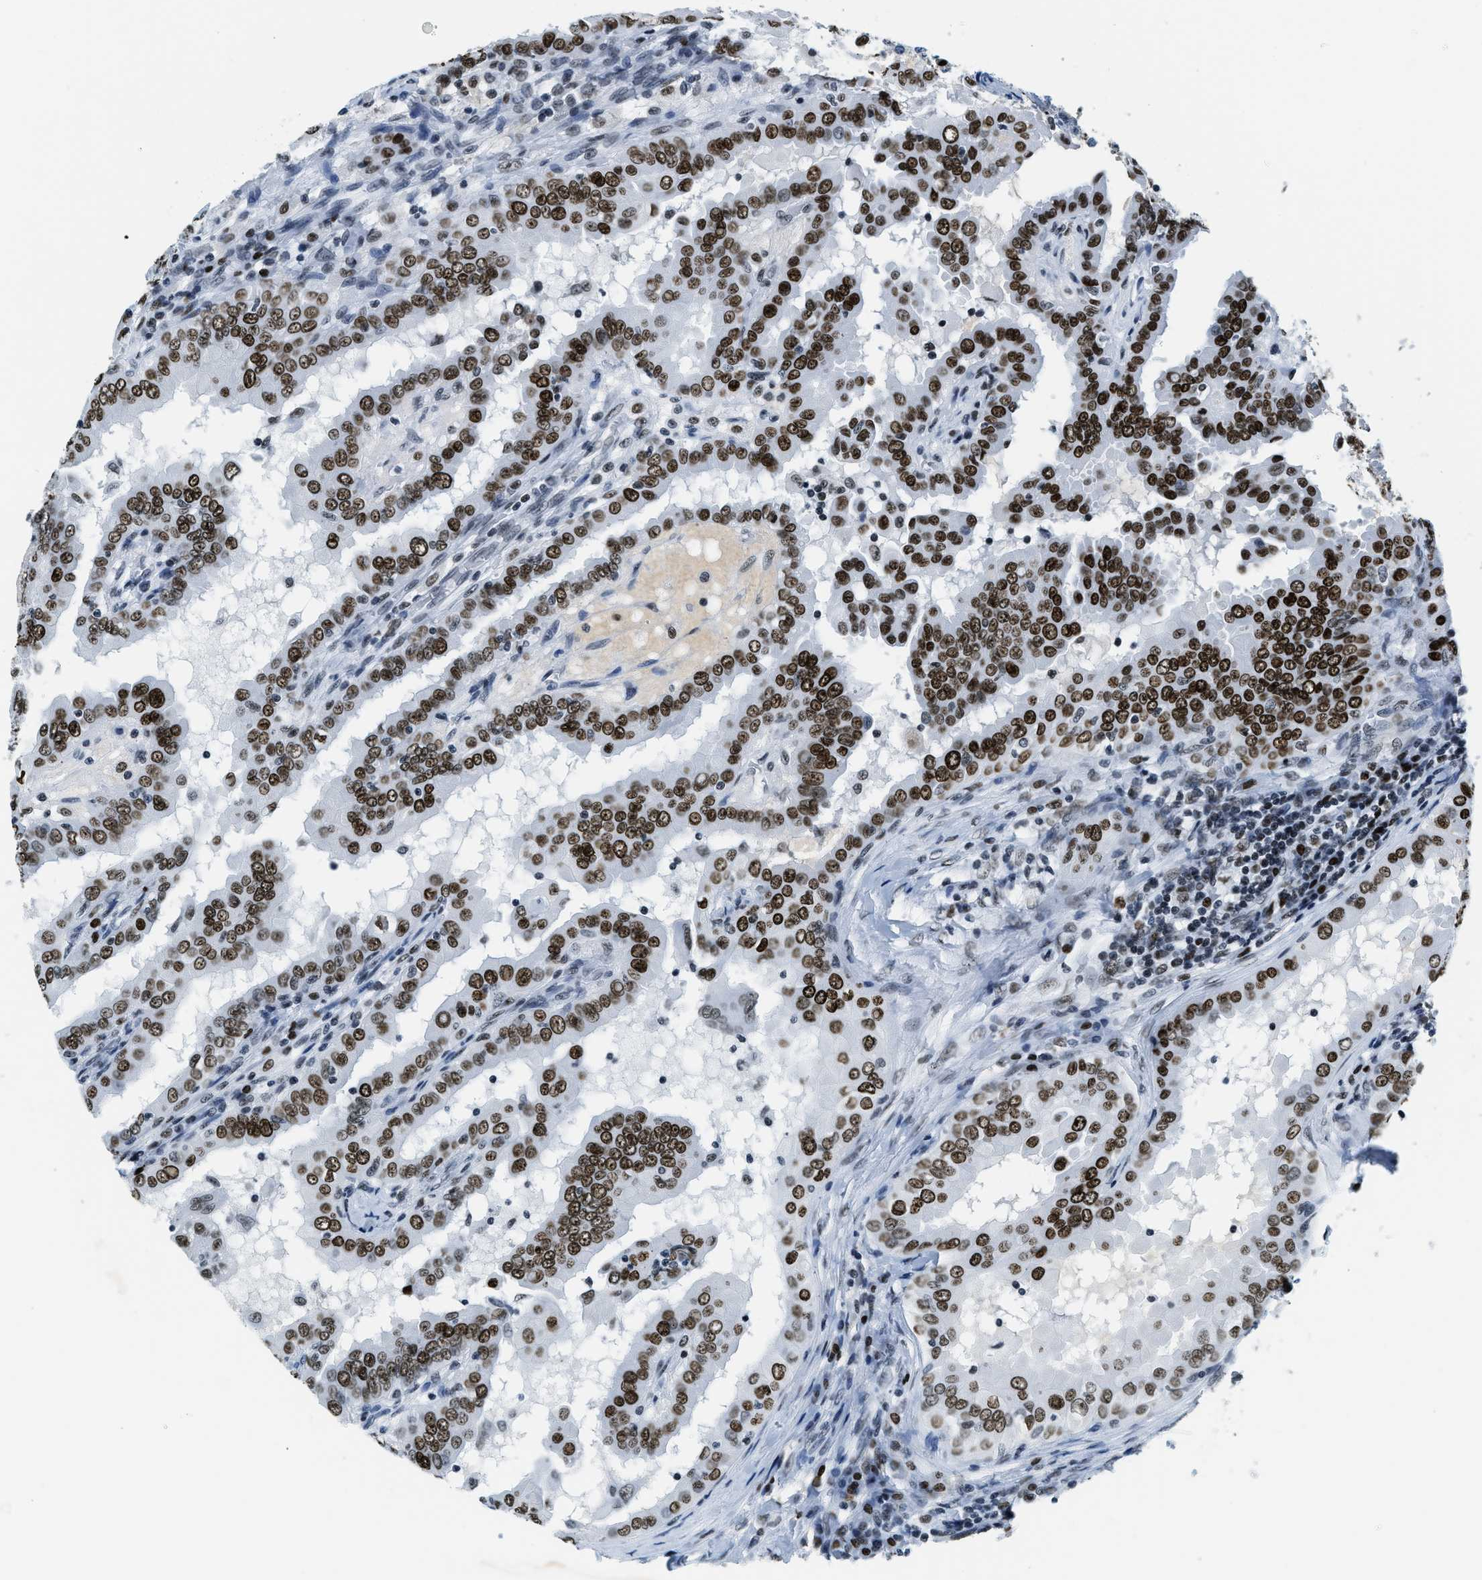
{"staining": {"intensity": "strong", "quantity": ">75%", "location": "nuclear"}, "tissue": "thyroid cancer", "cell_type": "Tumor cells", "image_type": "cancer", "snomed": [{"axis": "morphology", "description": "Papillary adenocarcinoma, NOS"}, {"axis": "topography", "description": "Thyroid gland"}], "caption": "Brown immunohistochemical staining in human thyroid papillary adenocarcinoma demonstrates strong nuclear staining in about >75% of tumor cells.", "gene": "TOP1", "patient": {"sex": "male", "age": 33}}